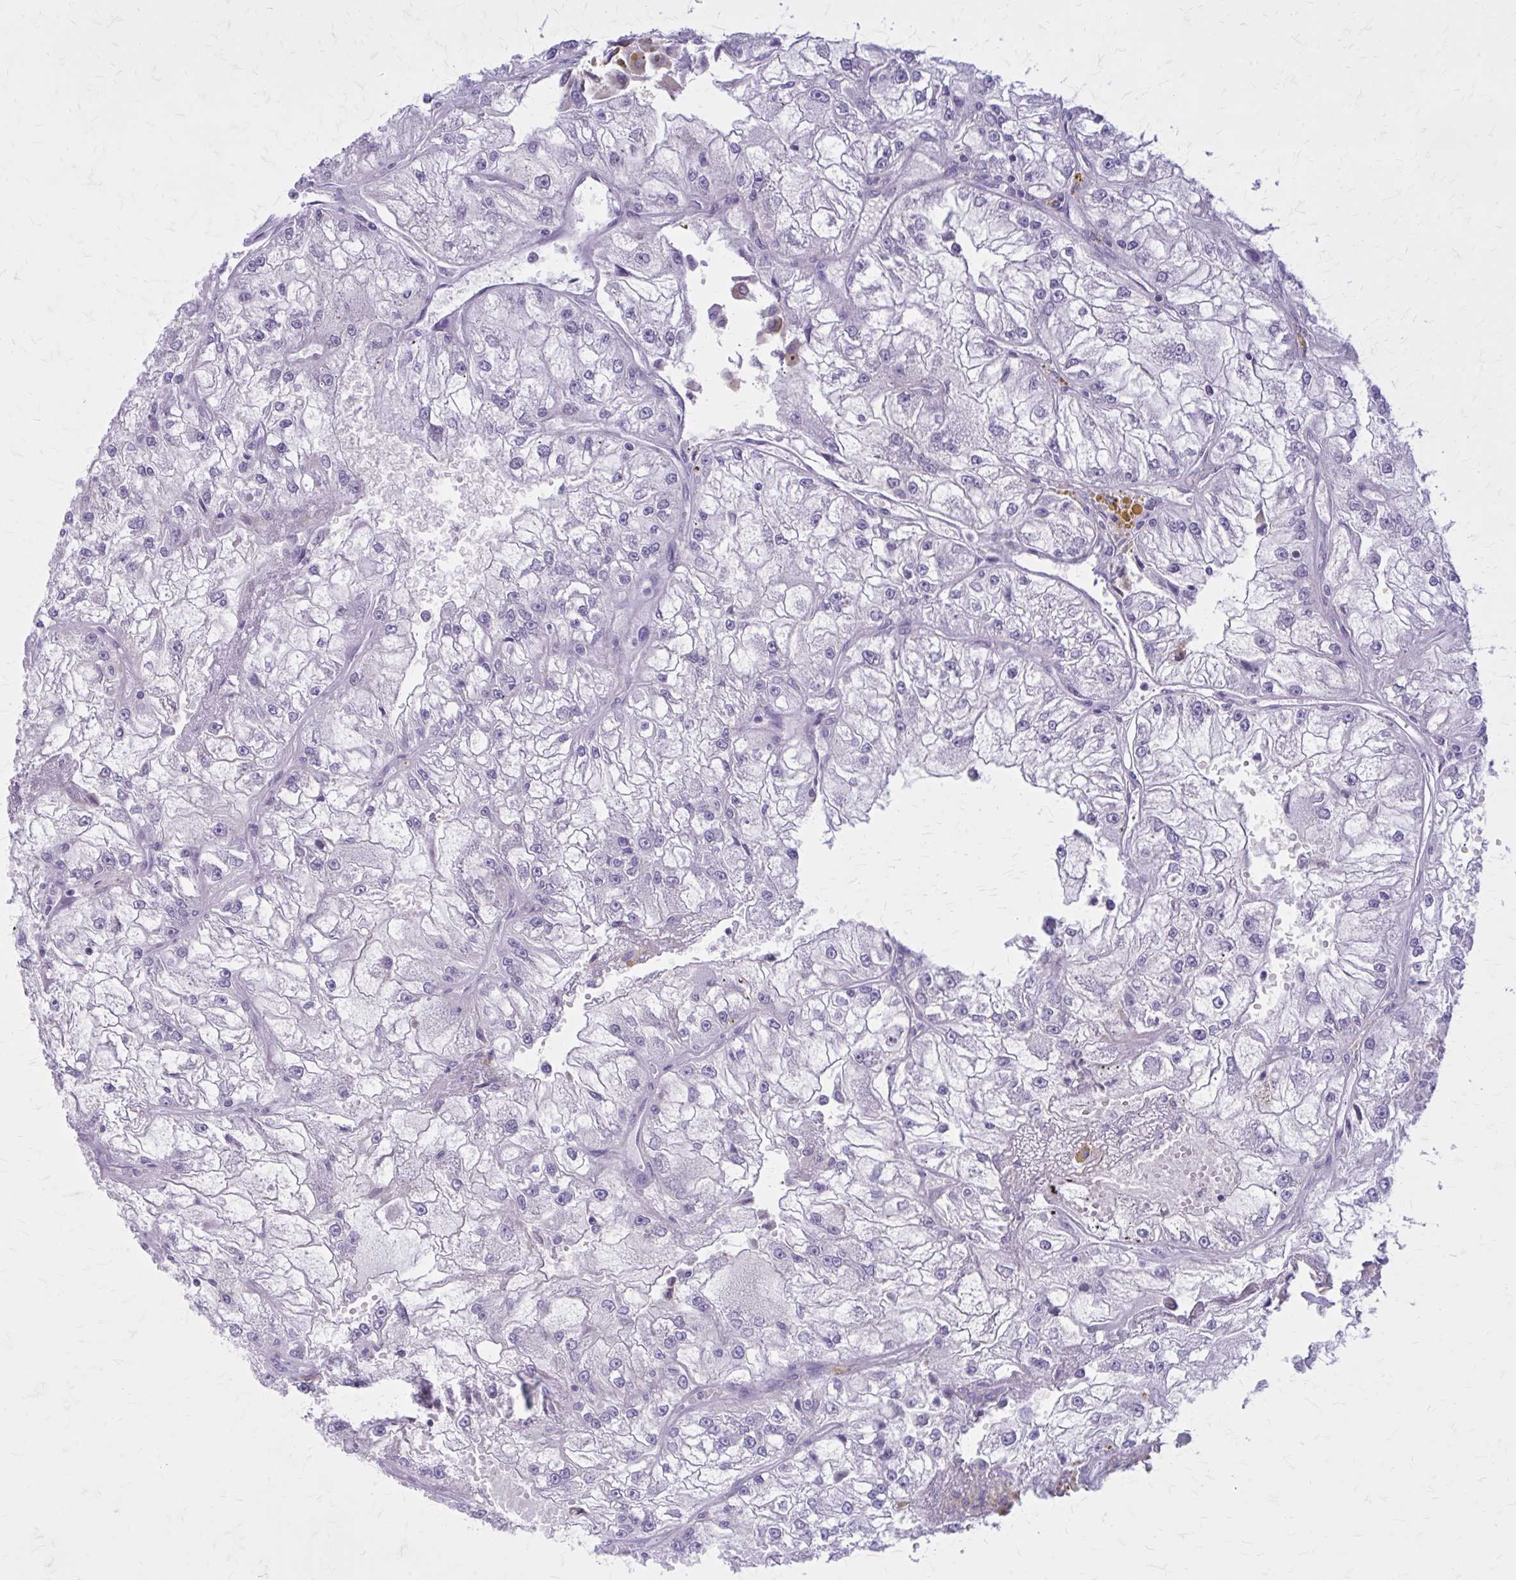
{"staining": {"intensity": "negative", "quantity": "none", "location": "none"}, "tissue": "renal cancer", "cell_type": "Tumor cells", "image_type": "cancer", "snomed": [{"axis": "morphology", "description": "Adenocarcinoma, NOS"}, {"axis": "topography", "description": "Kidney"}], "caption": "The immunohistochemistry (IHC) image has no significant expression in tumor cells of renal adenocarcinoma tissue.", "gene": "PITPNM1", "patient": {"sex": "female", "age": 72}}